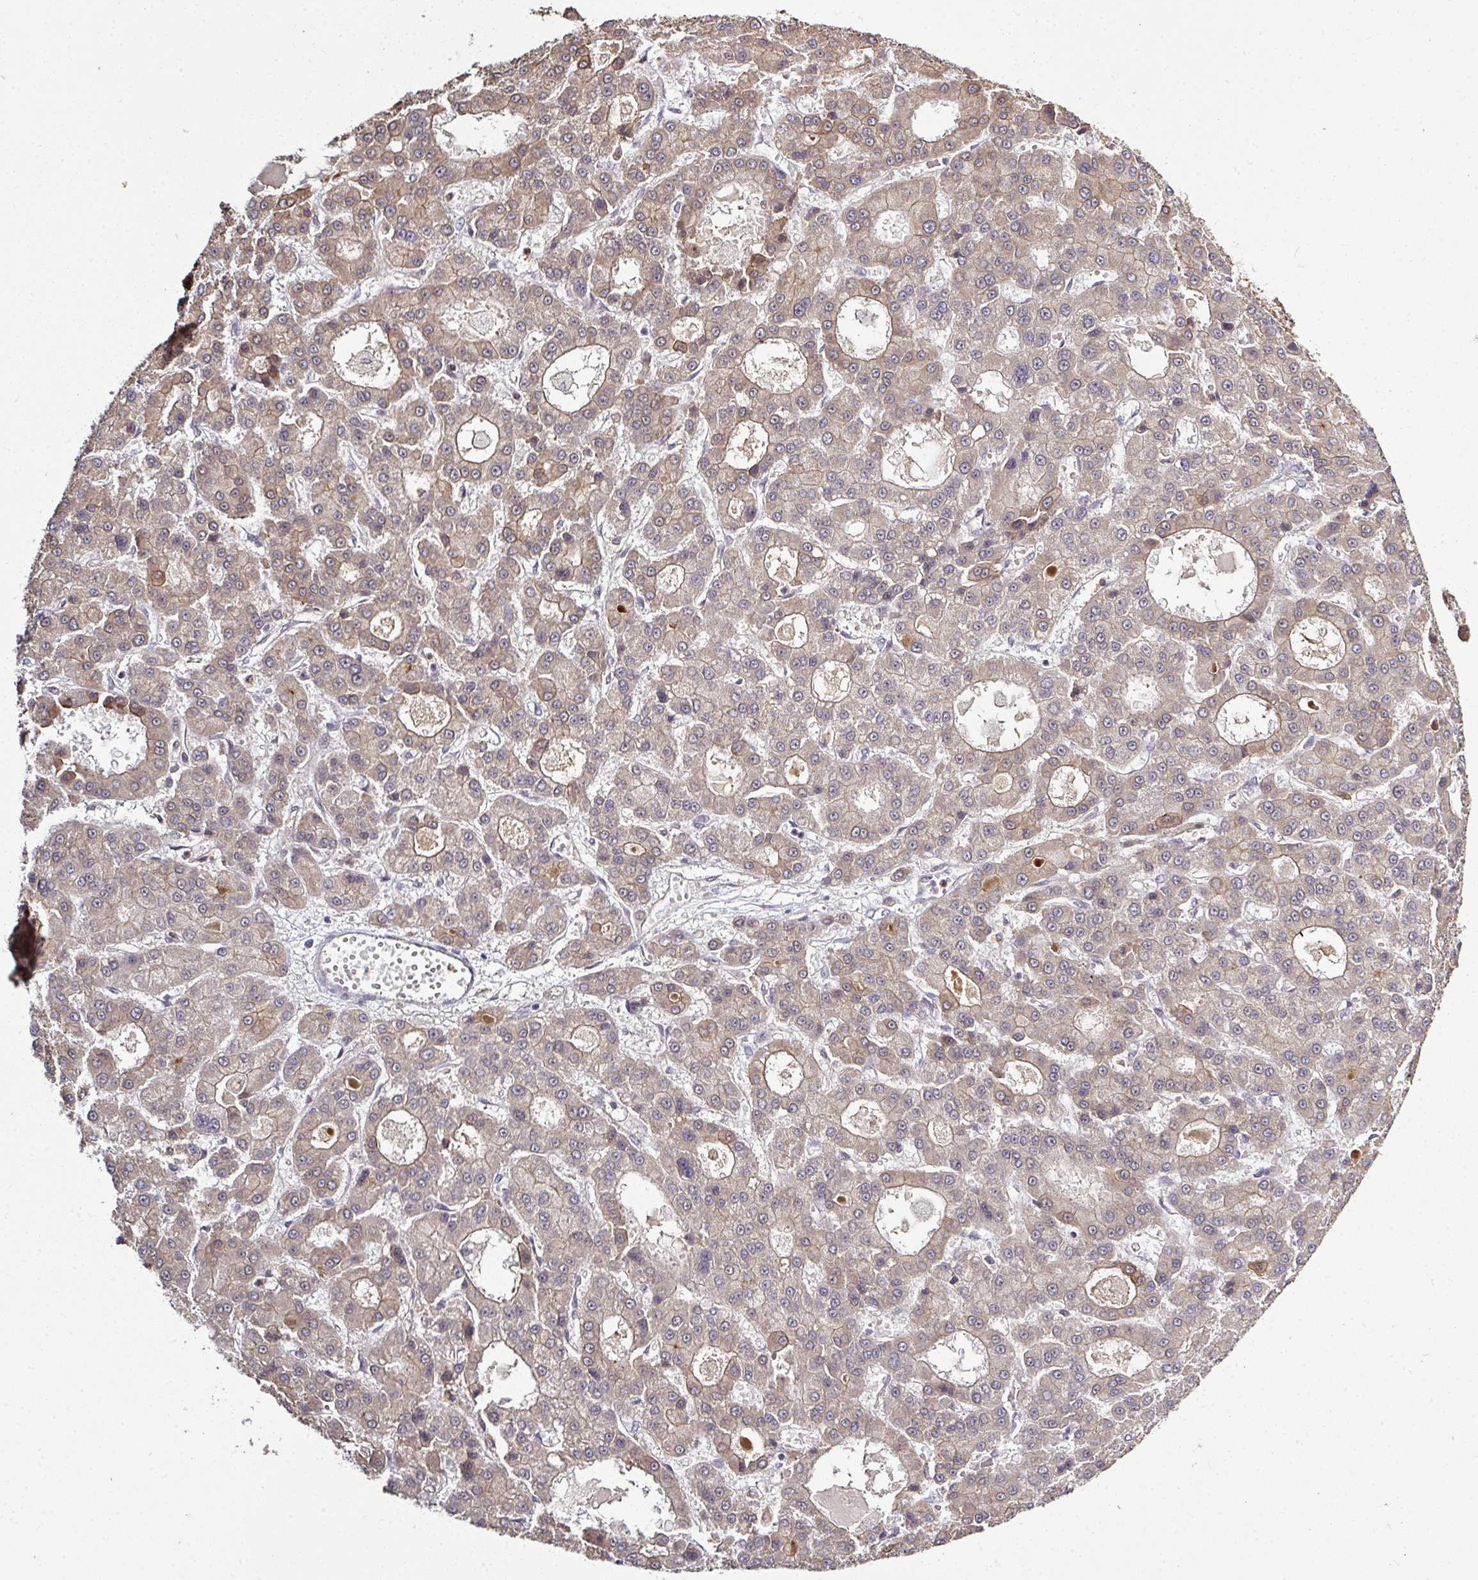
{"staining": {"intensity": "weak", "quantity": "25%-75%", "location": "cytoplasmic/membranous"}, "tissue": "liver cancer", "cell_type": "Tumor cells", "image_type": "cancer", "snomed": [{"axis": "morphology", "description": "Carcinoma, Hepatocellular, NOS"}, {"axis": "topography", "description": "Liver"}], "caption": "Liver hepatocellular carcinoma was stained to show a protein in brown. There is low levels of weak cytoplasmic/membranous staining in approximately 25%-75% of tumor cells.", "gene": "GTF2H3", "patient": {"sex": "male", "age": 70}}